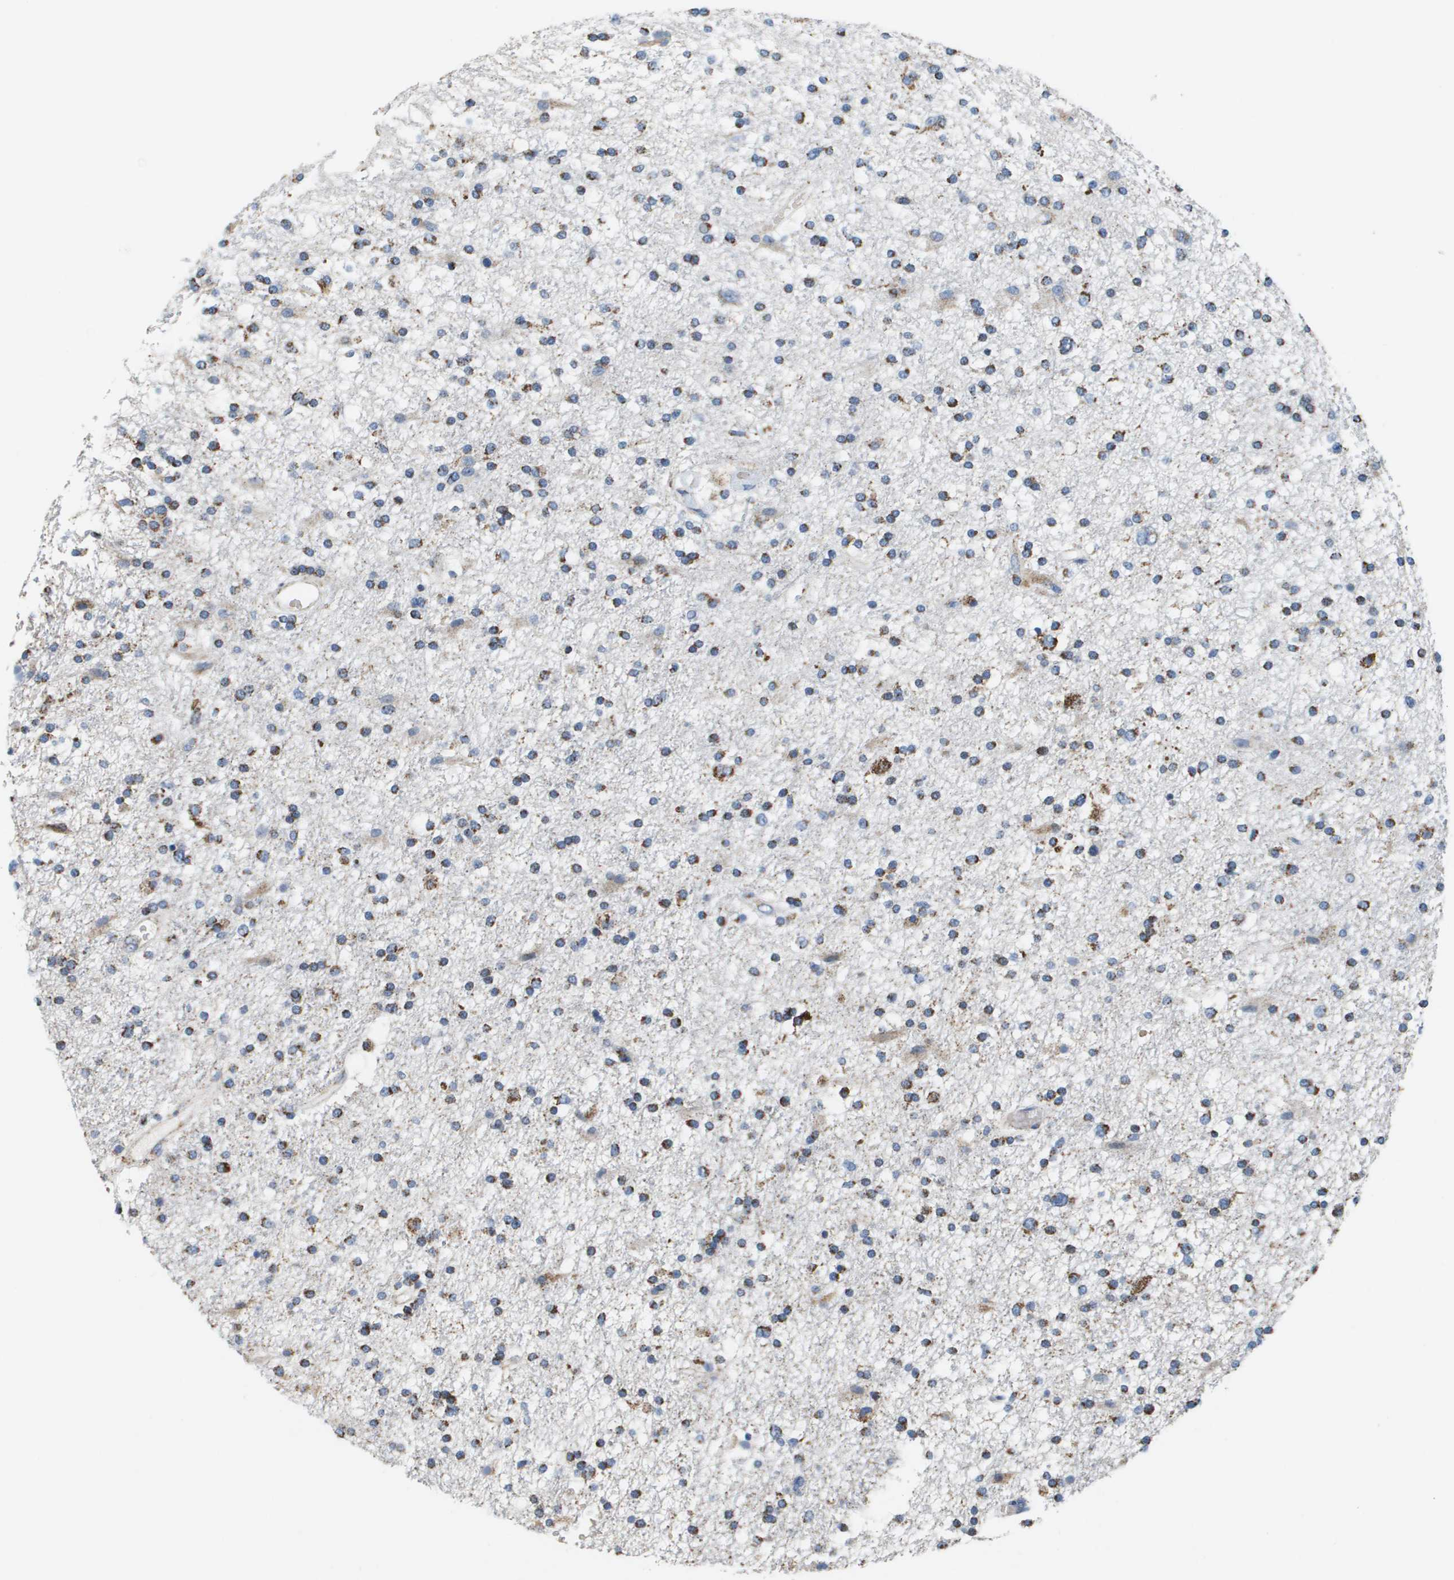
{"staining": {"intensity": "strong", "quantity": "<25%", "location": "cytoplasmic/membranous"}, "tissue": "glioma", "cell_type": "Tumor cells", "image_type": "cancer", "snomed": [{"axis": "morphology", "description": "Glioma, malignant, High grade"}, {"axis": "topography", "description": "Brain"}], "caption": "Glioma stained with immunohistochemistry (IHC) shows strong cytoplasmic/membranous expression in approximately <25% of tumor cells. The staining is performed using DAB (3,3'-diaminobenzidine) brown chromogen to label protein expression. The nuclei are counter-stained blue using hematoxylin.", "gene": "ATP5F1B", "patient": {"sex": "male", "age": 33}}